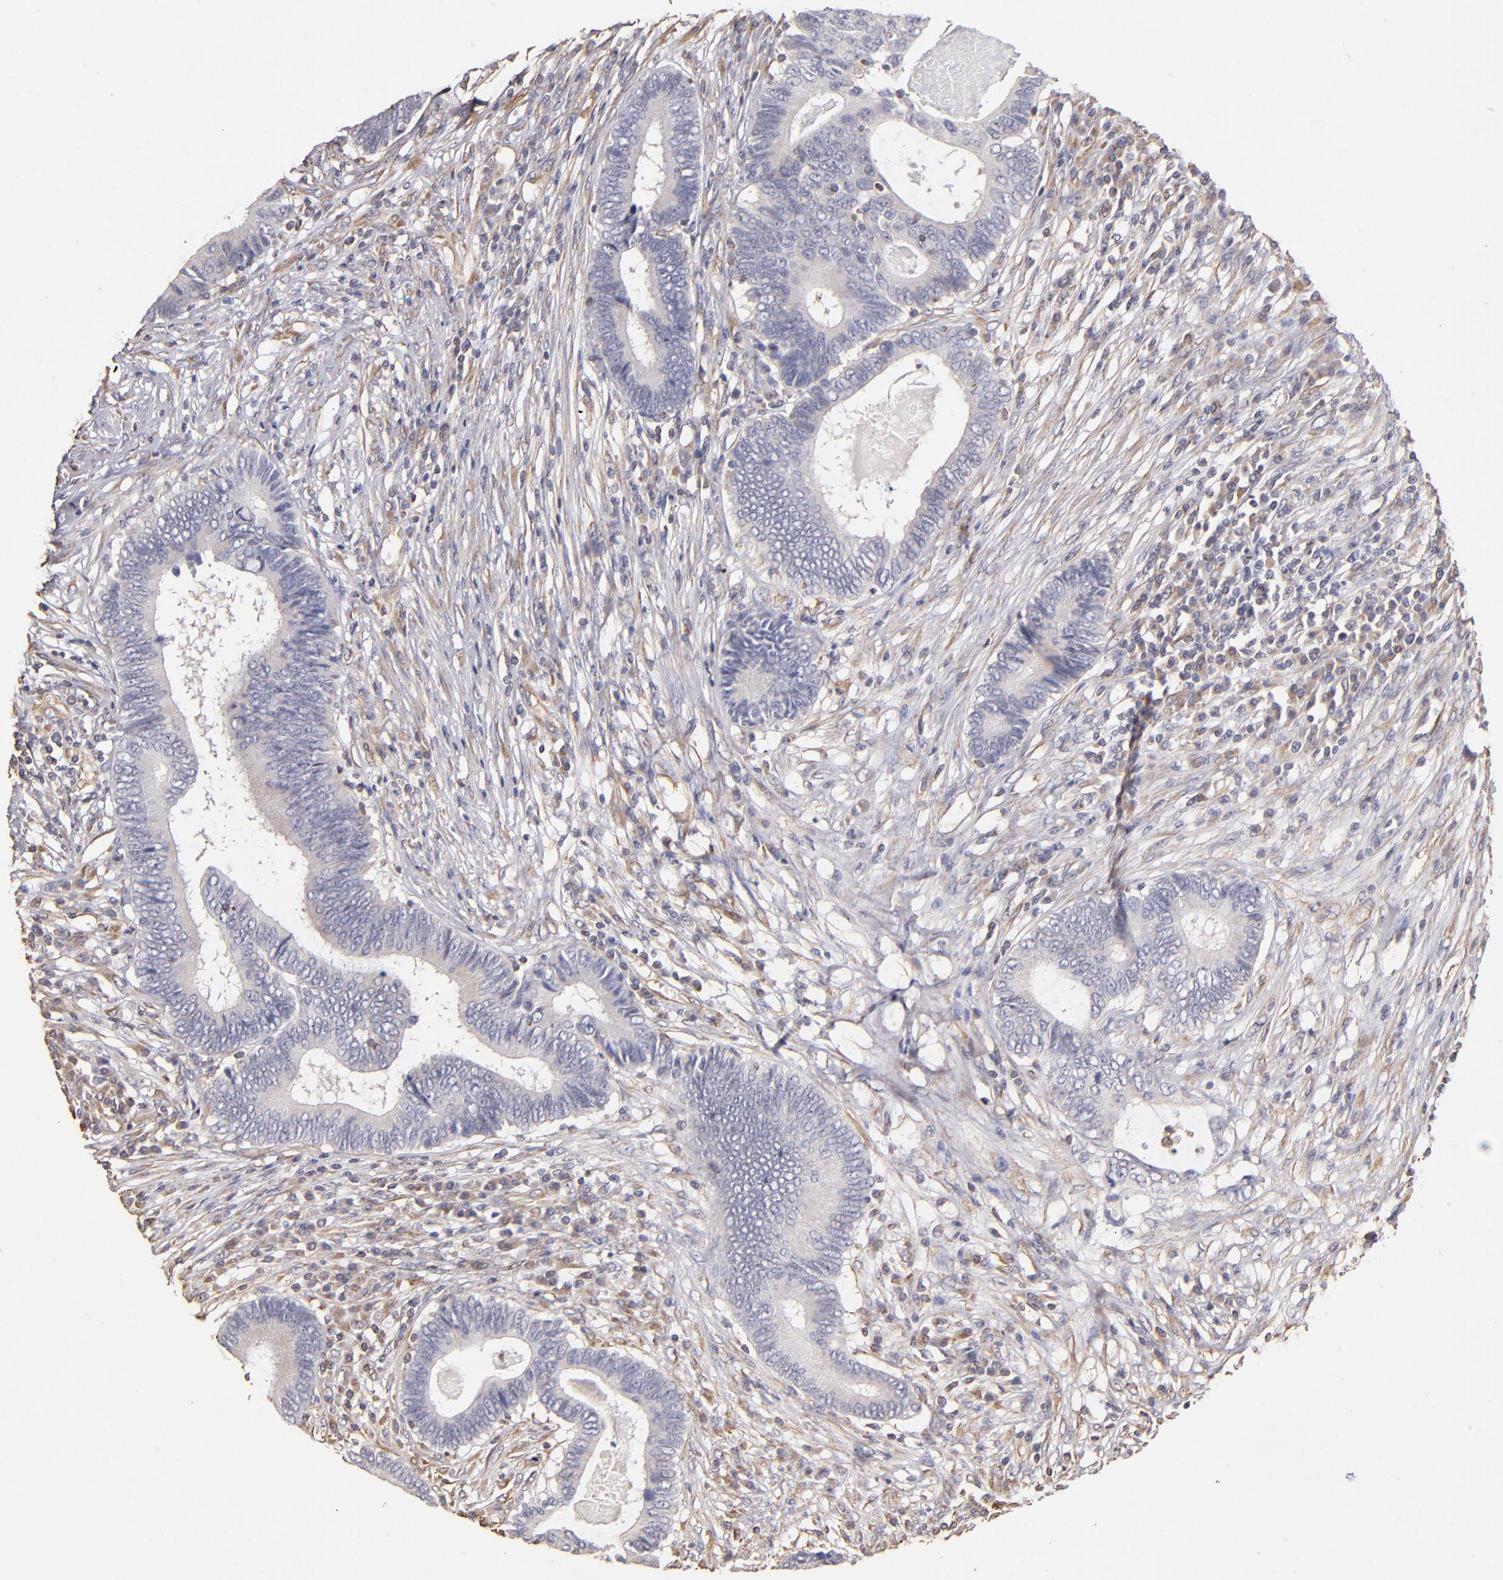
{"staining": {"intensity": "negative", "quantity": "none", "location": "none"}, "tissue": "colorectal cancer", "cell_type": "Tumor cells", "image_type": "cancer", "snomed": [{"axis": "morphology", "description": "Adenocarcinoma, NOS"}, {"axis": "topography", "description": "Colon"}], "caption": "DAB (3,3'-diaminobenzidine) immunohistochemical staining of human colorectal cancer exhibits no significant staining in tumor cells.", "gene": "ABCC1", "patient": {"sex": "female", "age": 78}}